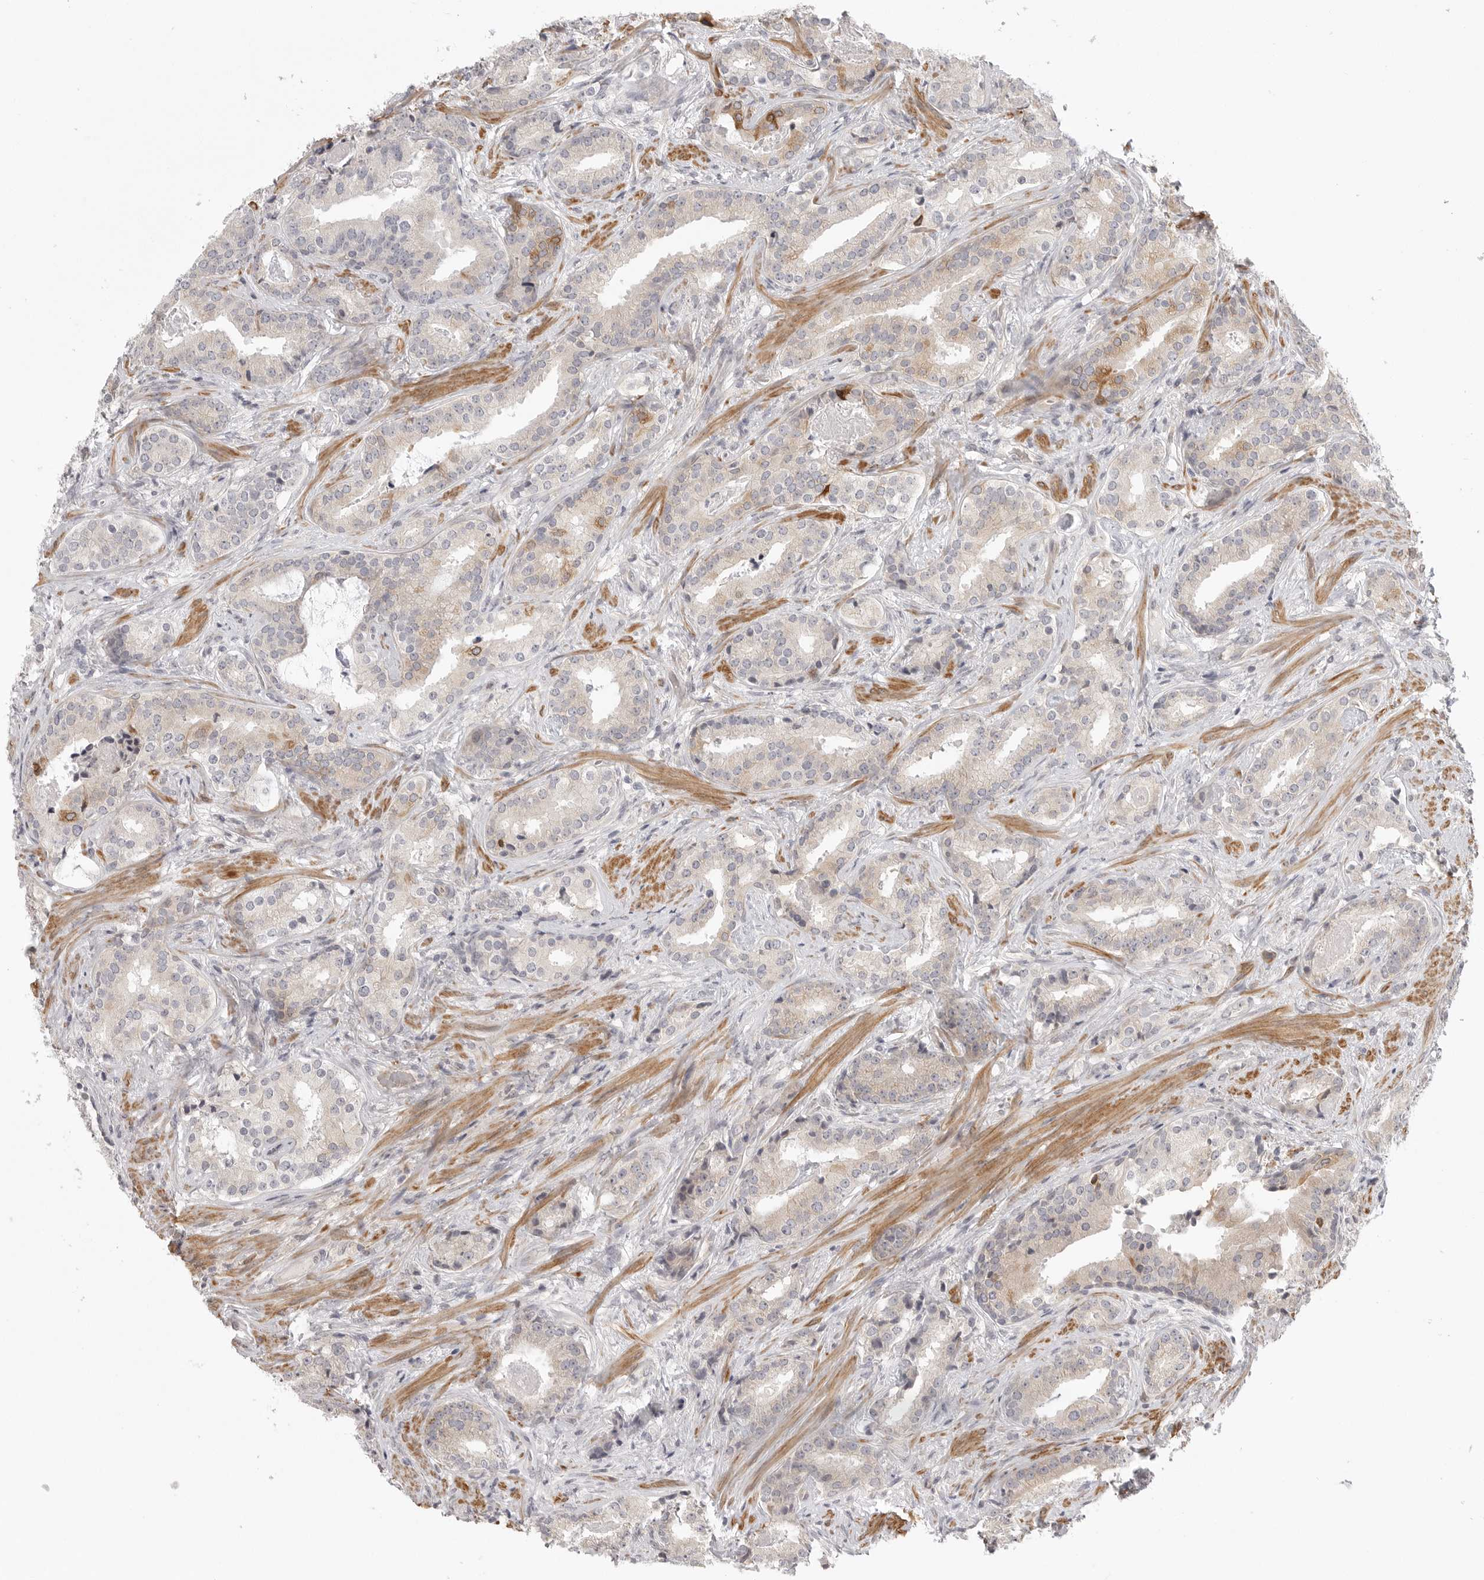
{"staining": {"intensity": "moderate", "quantity": "<25%", "location": "cytoplasmic/membranous"}, "tissue": "prostate cancer", "cell_type": "Tumor cells", "image_type": "cancer", "snomed": [{"axis": "morphology", "description": "Adenocarcinoma, Low grade"}, {"axis": "topography", "description": "Prostate"}], "caption": "Immunohistochemical staining of prostate cancer exhibits low levels of moderate cytoplasmic/membranous positivity in about <25% of tumor cells.", "gene": "CCPG1", "patient": {"sex": "male", "age": 67}}